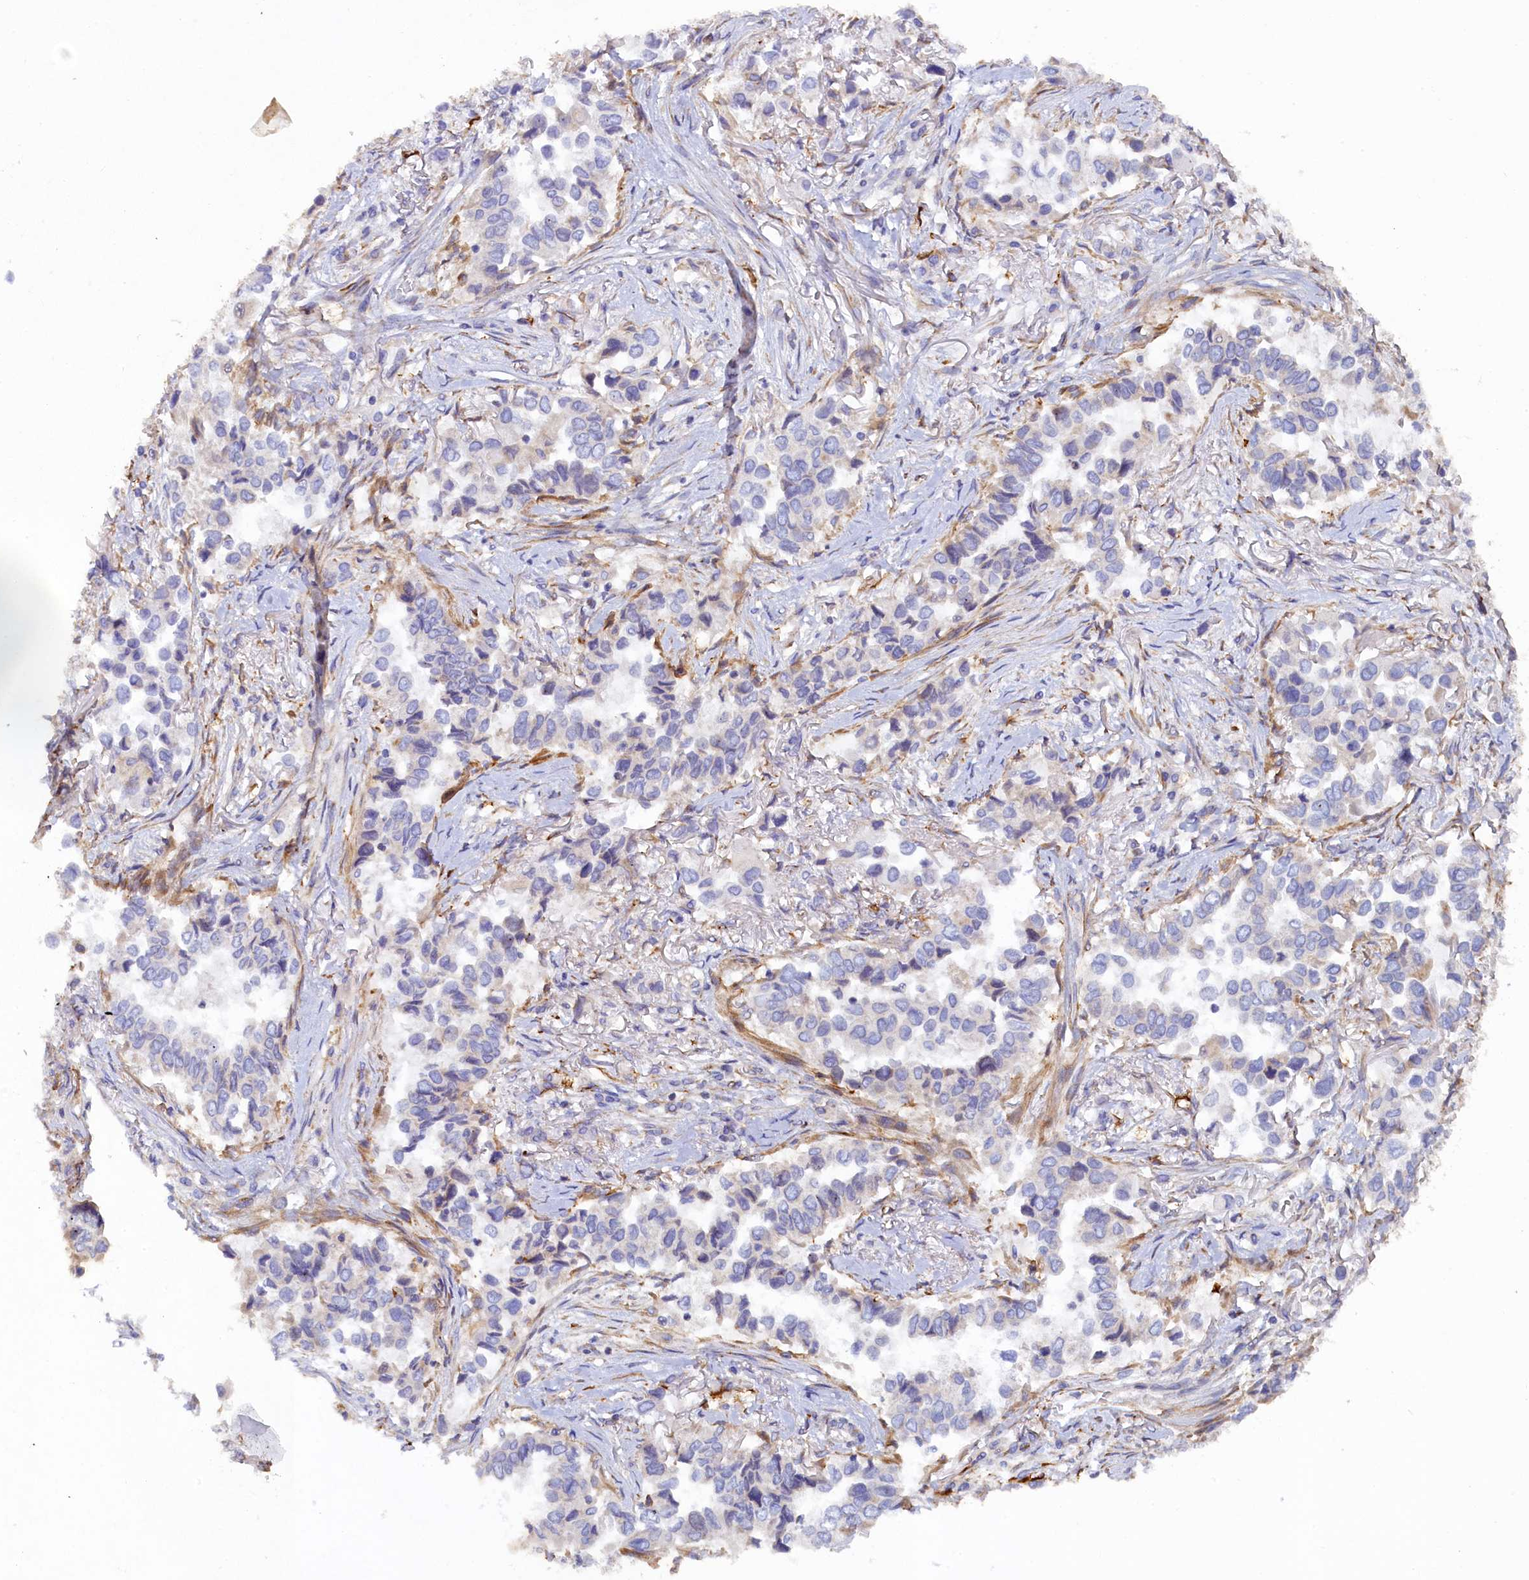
{"staining": {"intensity": "negative", "quantity": "none", "location": "none"}, "tissue": "lung cancer", "cell_type": "Tumor cells", "image_type": "cancer", "snomed": [{"axis": "morphology", "description": "Adenocarcinoma, NOS"}, {"axis": "topography", "description": "Lung"}], "caption": "Lung cancer stained for a protein using immunohistochemistry (IHC) shows no positivity tumor cells.", "gene": "POGLUT3", "patient": {"sex": "female", "age": 76}}